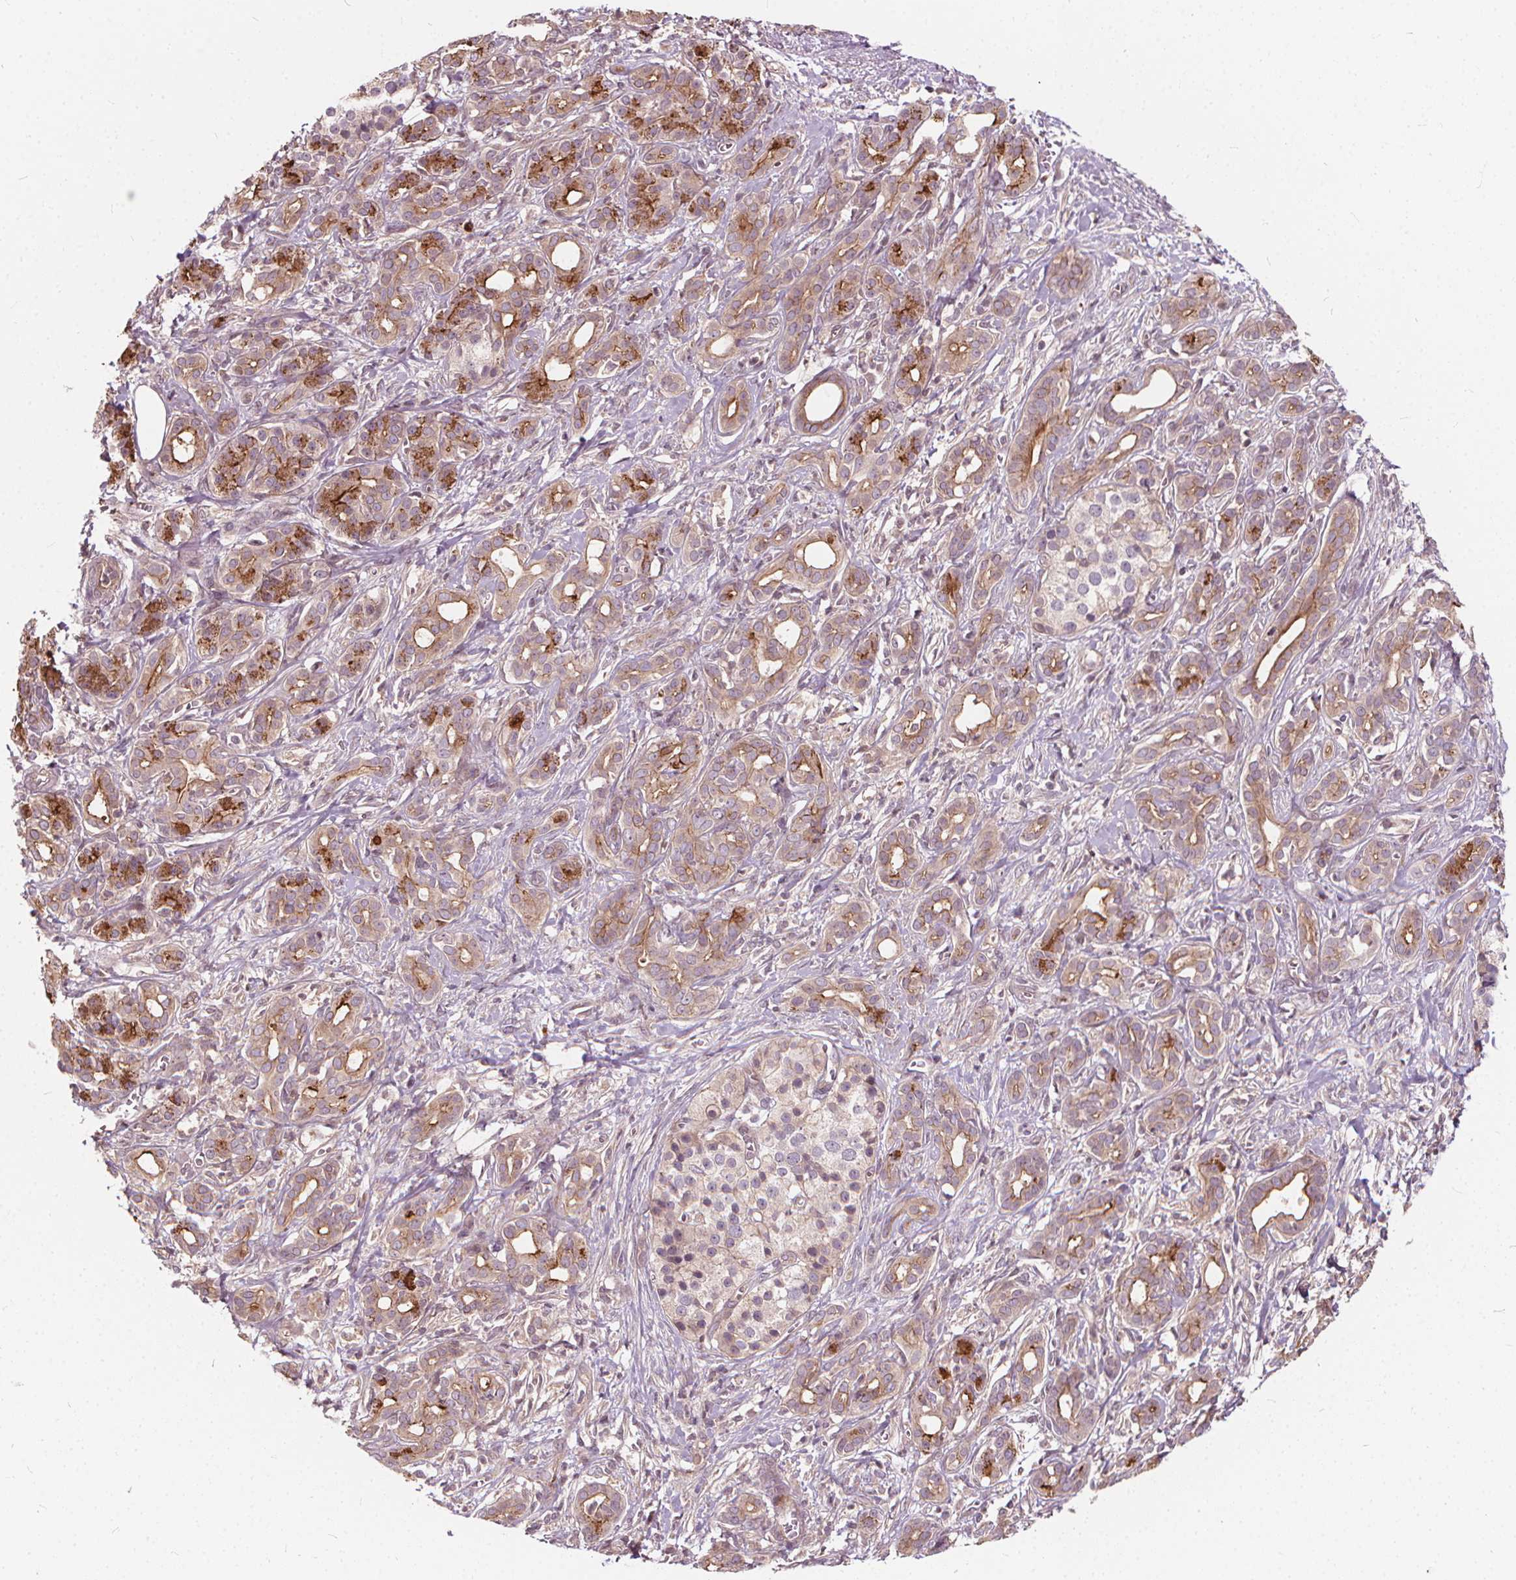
{"staining": {"intensity": "moderate", "quantity": ">75%", "location": "cytoplasmic/membranous"}, "tissue": "pancreatic cancer", "cell_type": "Tumor cells", "image_type": "cancer", "snomed": [{"axis": "morphology", "description": "Adenocarcinoma, NOS"}, {"axis": "topography", "description": "Pancreas"}], "caption": "Brown immunohistochemical staining in pancreatic cancer (adenocarcinoma) displays moderate cytoplasmic/membranous staining in about >75% of tumor cells. (IHC, brightfield microscopy, high magnification).", "gene": "INPP5E", "patient": {"sex": "male", "age": 61}}